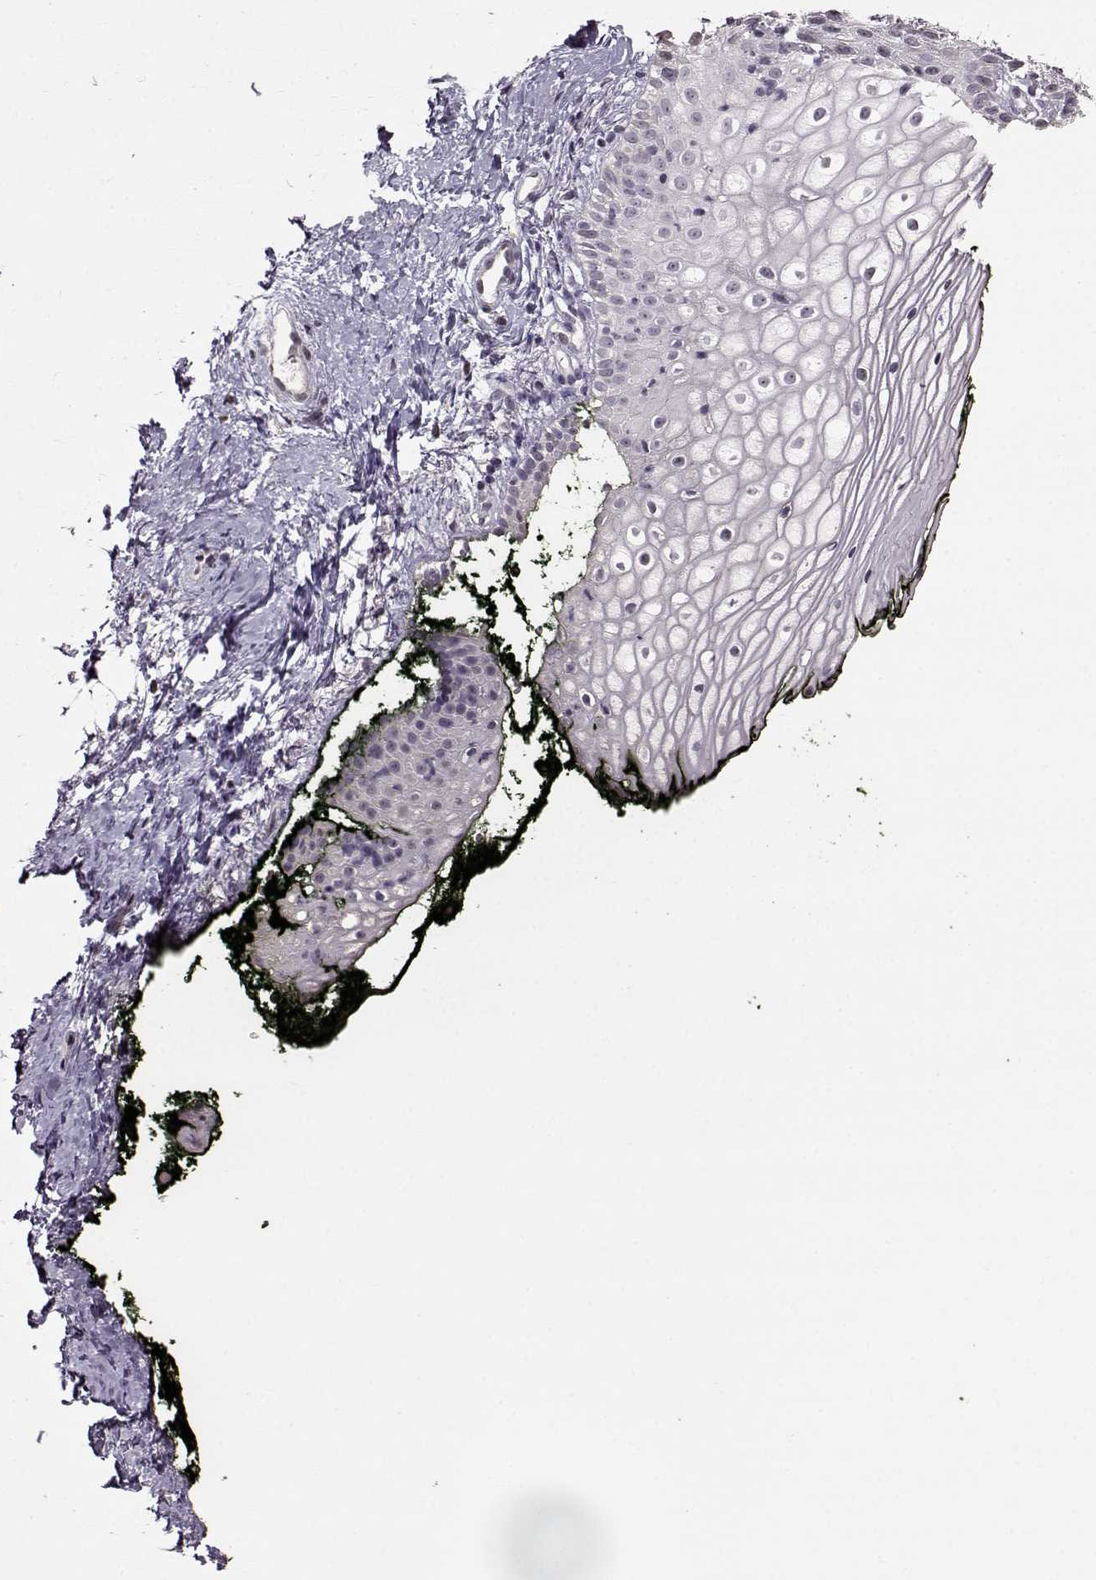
{"staining": {"intensity": "negative", "quantity": "none", "location": "none"}, "tissue": "vagina", "cell_type": "Squamous epithelial cells", "image_type": "normal", "snomed": [{"axis": "morphology", "description": "Normal tissue, NOS"}, {"axis": "topography", "description": "Vagina"}], "caption": "High power microscopy micrograph of an immunohistochemistry (IHC) micrograph of unremarkable vagina, revealing no significant positivity in squamous epithelial cells. The staining was performed using DAB (3,3'-diaminobenzidine) to visualize the protein expression in brown, while the nuclei were stained in blue with hematoxylin (Magnification: 20x).", "gene": "FSHB", "patient": {"sex": "female", "age": 47}}